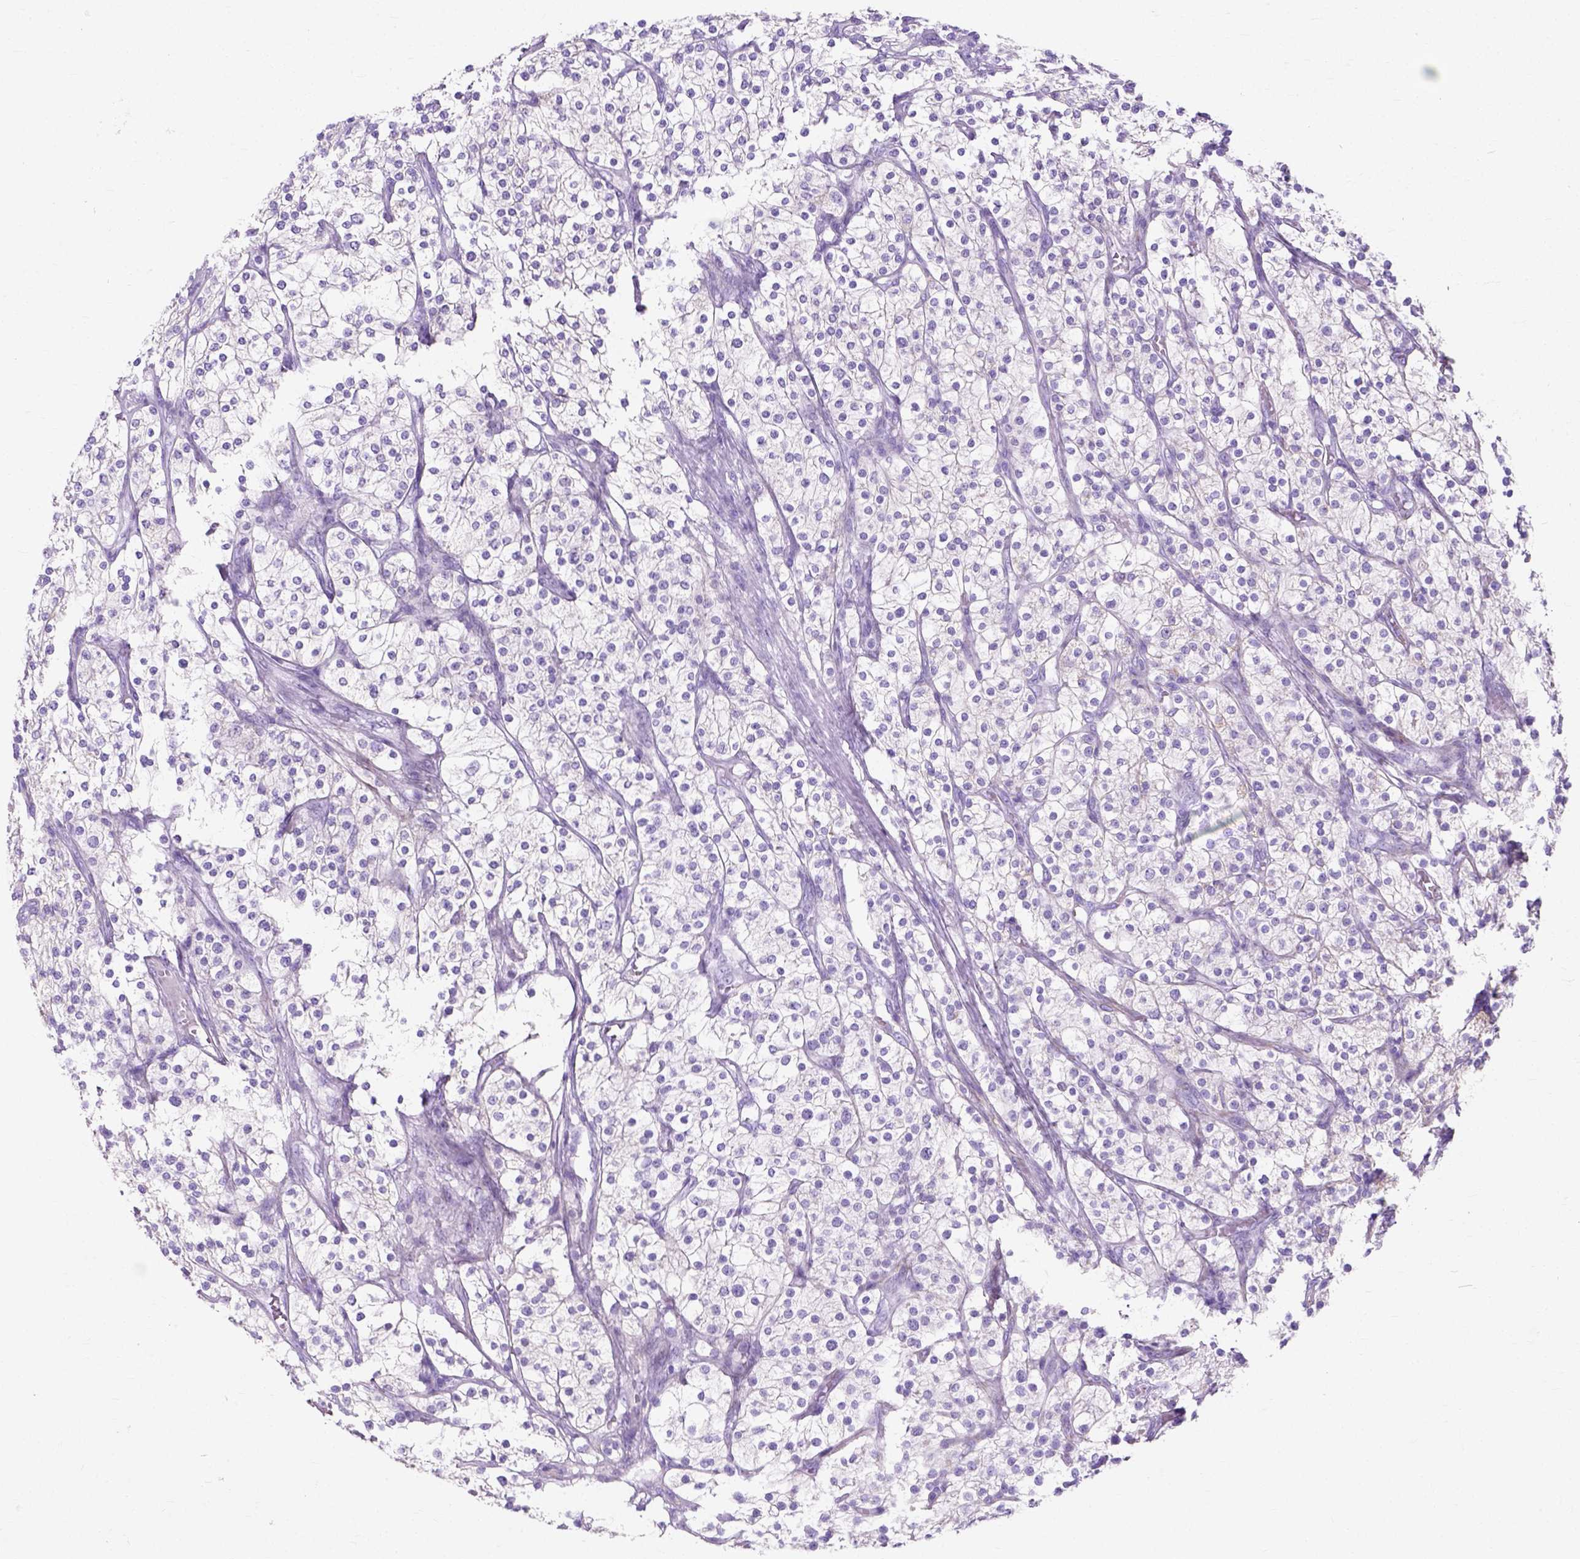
{"staining": {"intensity": "negative", "quantity": "none", "location": "none"}, "tissue": "renal cancer", "cell_type": "Tumor cells", "image_type": "cancer", "snomed": [{"axis": "morphology", "description": "Adenocarcinoma, NOS"}, {"axis": "topography", "description": "Kidney"}], "caption": "This is an IHC histopathology image of human renal cancer. There is no positivity in tumor cells.", "gene": "MYH15", "patient": {"sex": "male", "age": 80}}